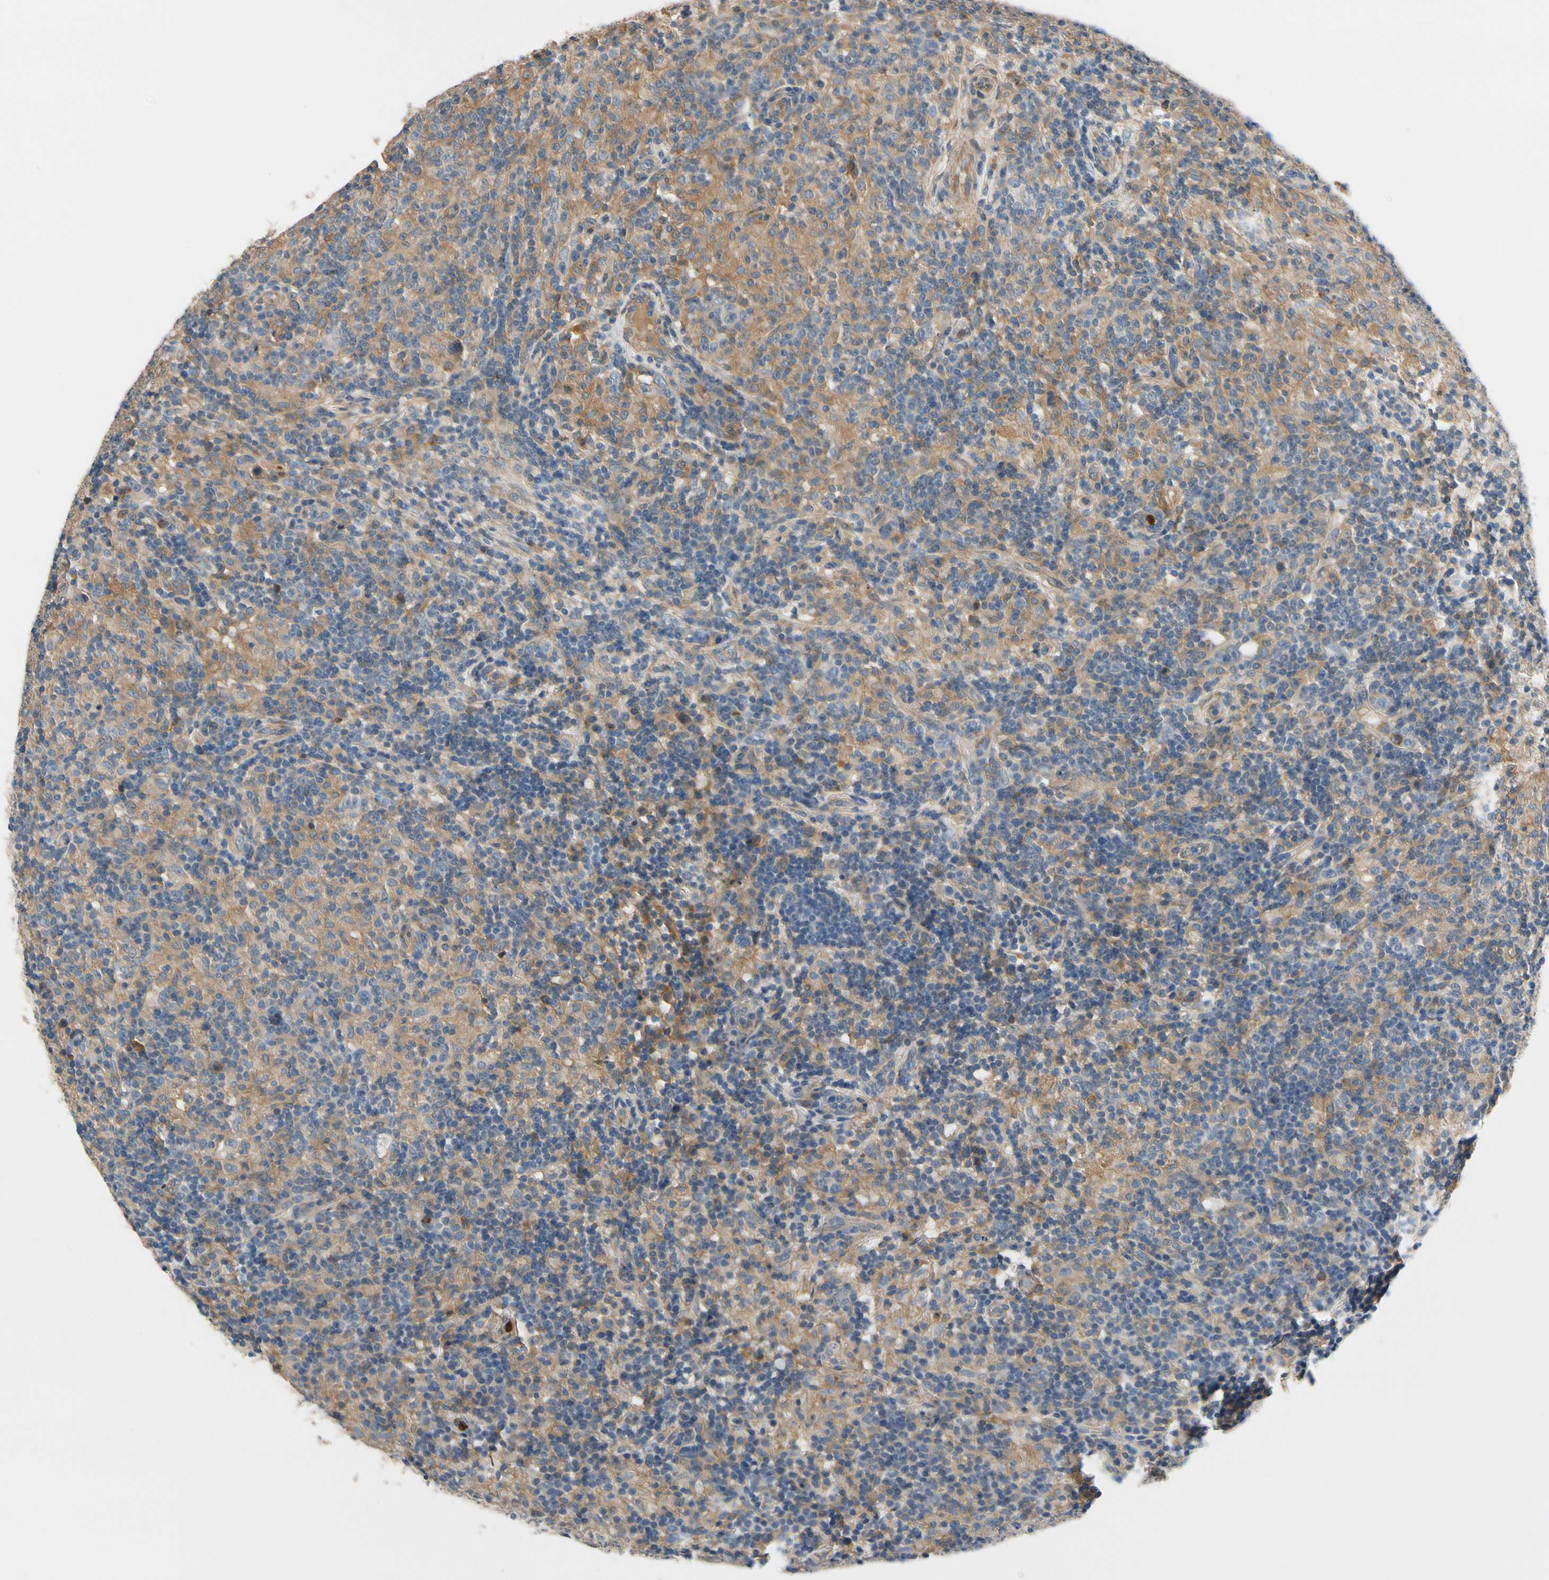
{"staining": {"intensity": "negative", "quantity": "none", "location": "none"}, "tissue": "lymphoma", "cell_type": "Tumor cells", "image_type": "cancer", "snomed": [{"axis": "morphology", "description": "Hodgkin's disease, NOS"}, {"axis": "topography", "description": "Lymph node"}], "caption": "Image shows no significant protein staining in tumor cells of lymphoma. (Stains: DAB immunohistochemistry (IHC) with hematoxylin counter stain, Microscopy: brightfield microscopy at high magnification).", "gene": "SIGLEC5", "patient": {"sex": "male", "age": 70}}